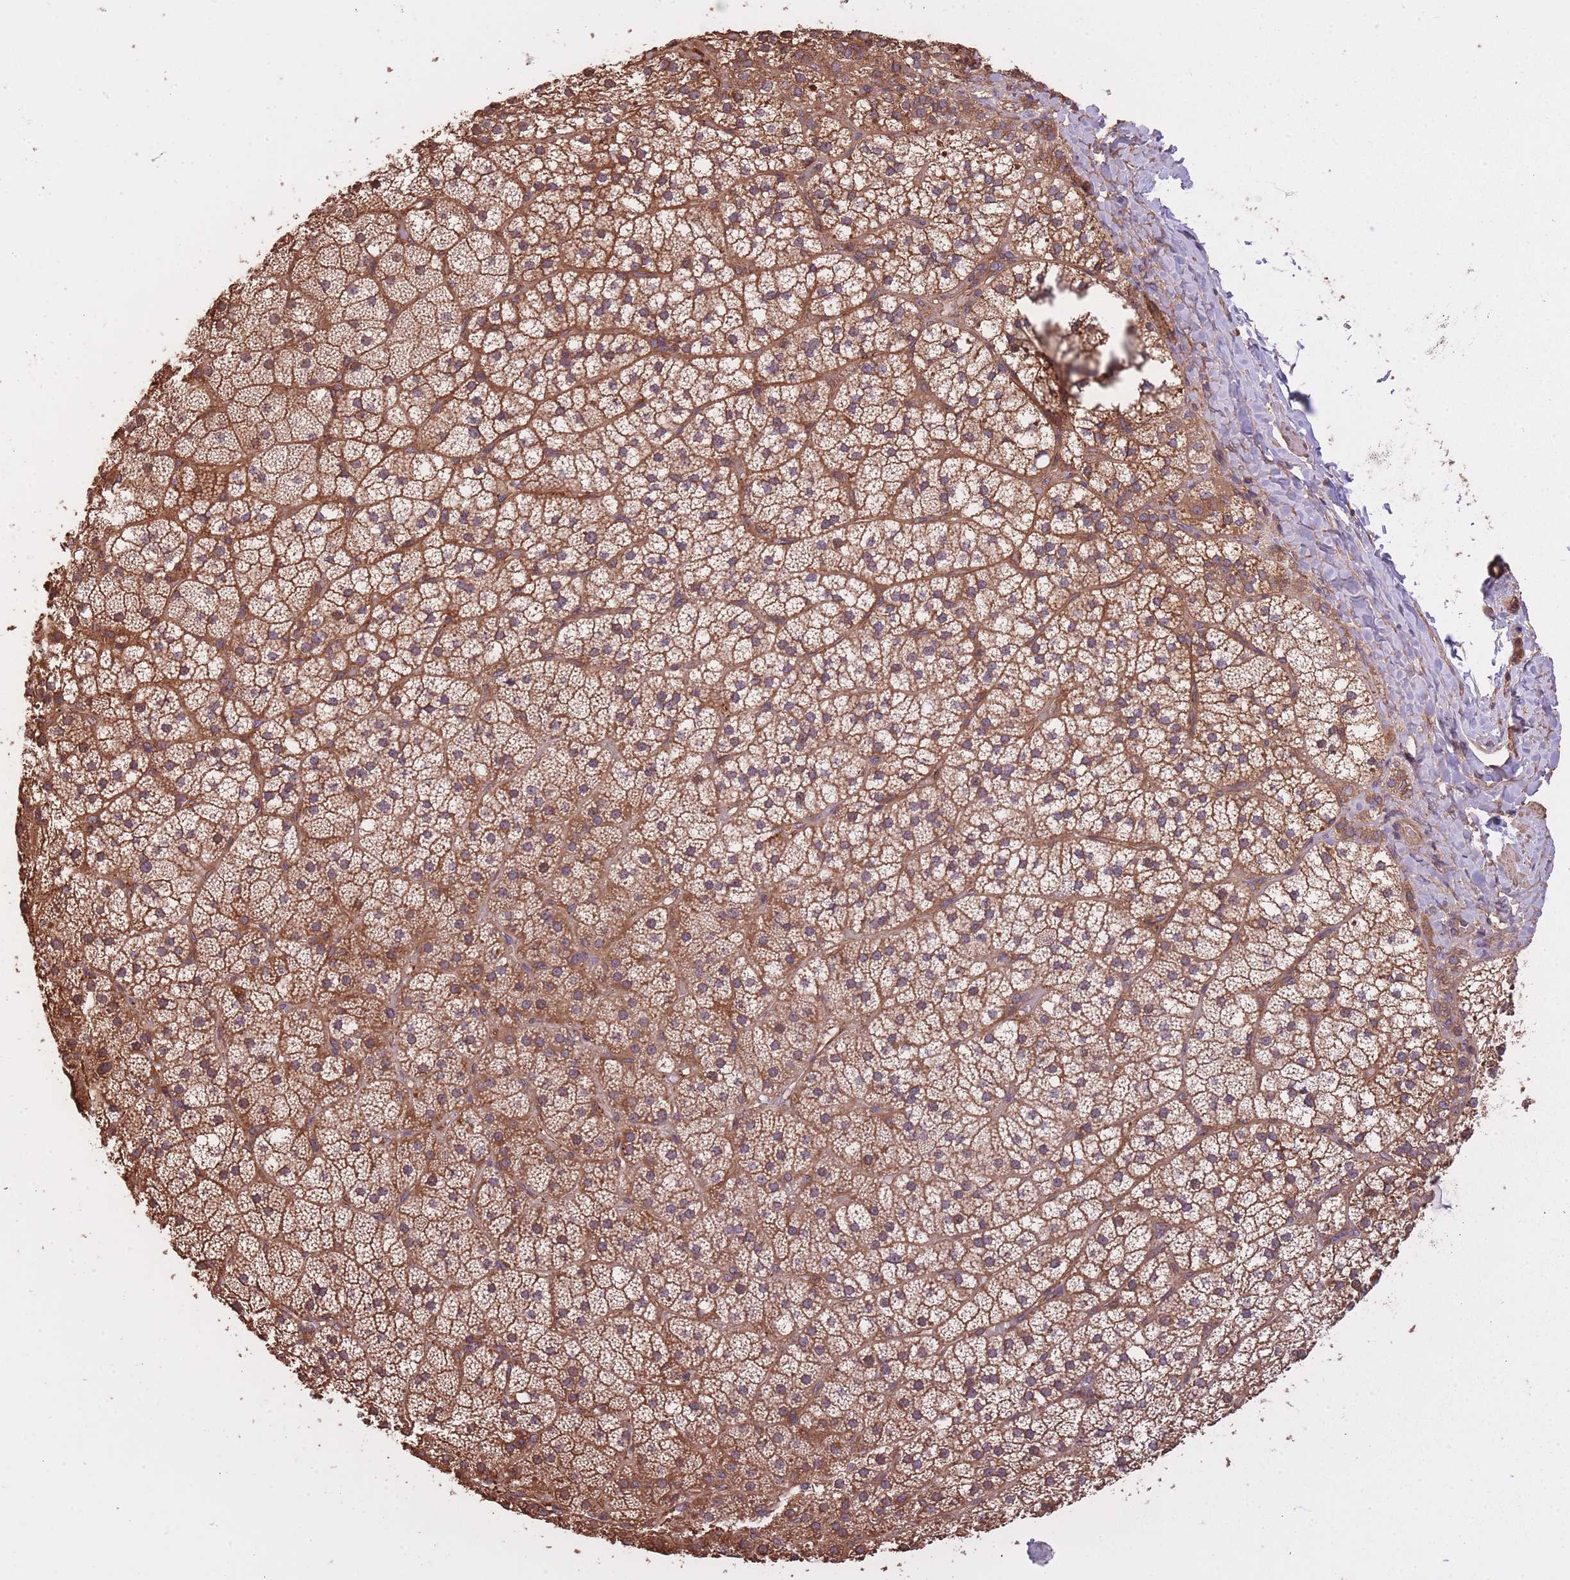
{"staining": {"intensity": "moderate", "quantity": ">75%", "location": "cytoplasmic/membranous"}, "tissue": "adrenal gland", "cell_type": "Glandular cells", "image_type": "normal", "snomed": [{"axis": "morphology", "description": "Normal tissue, NOS"}, {"axis": "topography", "description": "Adrenal gland"}], "caption": "Adrenal gland stained with IHC reveals moderate cytoplasmic/membranous positivity in approximately >75% of glandular cells.", "gene": "ARMH3", "patient": {"sex": "male", "age": 53}}